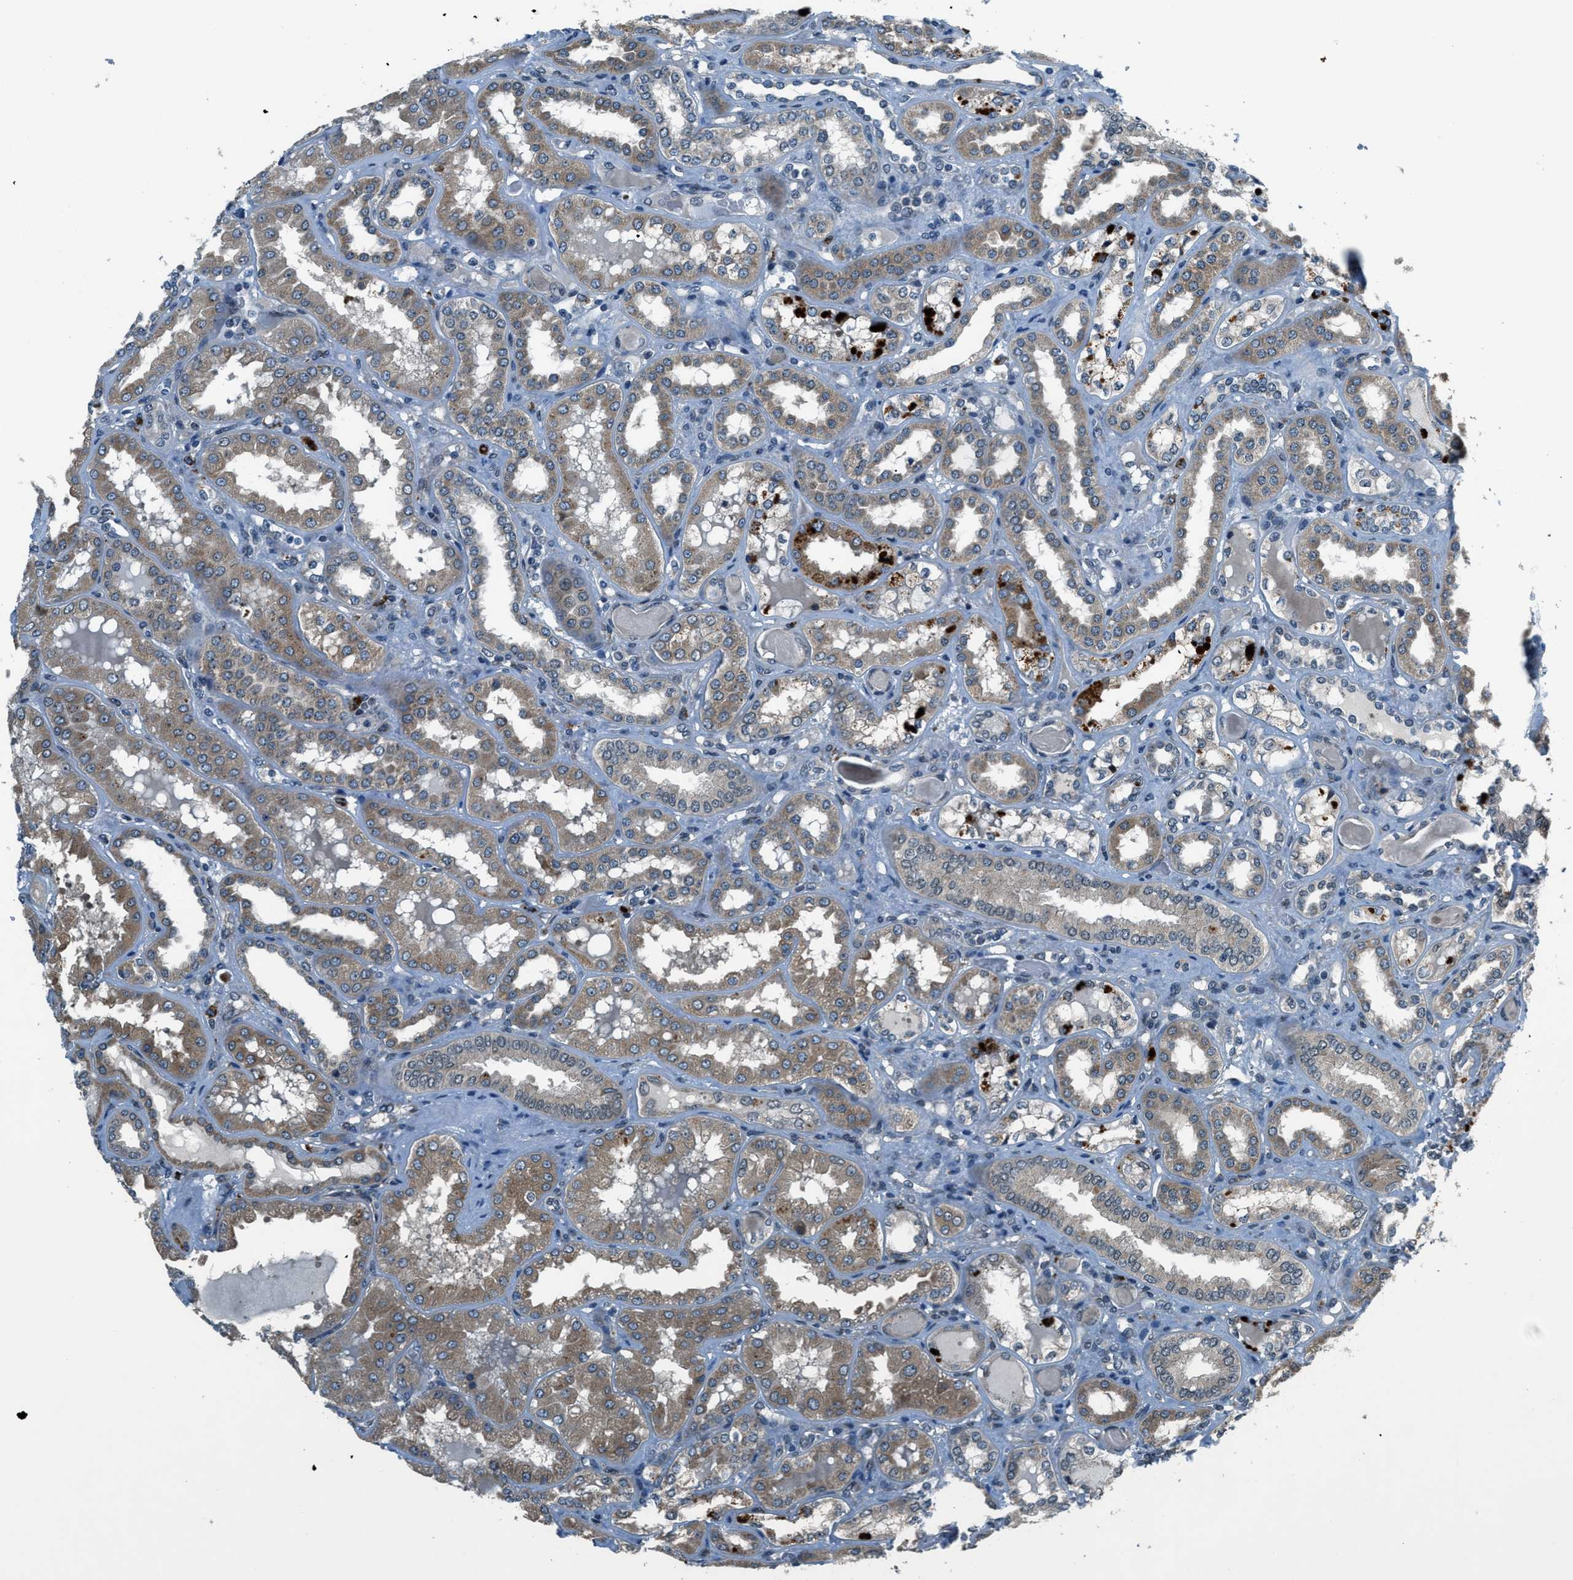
{"staining": {"intensity": "weak", "quantity": "<25%", "location": "cytoplasmic/membranous"}, "tissue": "kidney", "cell_type": "Cells in glomeruli", "image_type": "normal", "snomed": [{"axis": "morphology", "description": "Normal tissue, NOS"}, {"axis": "topography", "description": "Kidney"}], "caption": "DAB immunohistochemical staining of benign kidney displays no significant staining in cells in glomeruli. Nuclei are stained in blue.", "gene": "GINM1", "patient": {"sex": "female", "age": 56}}